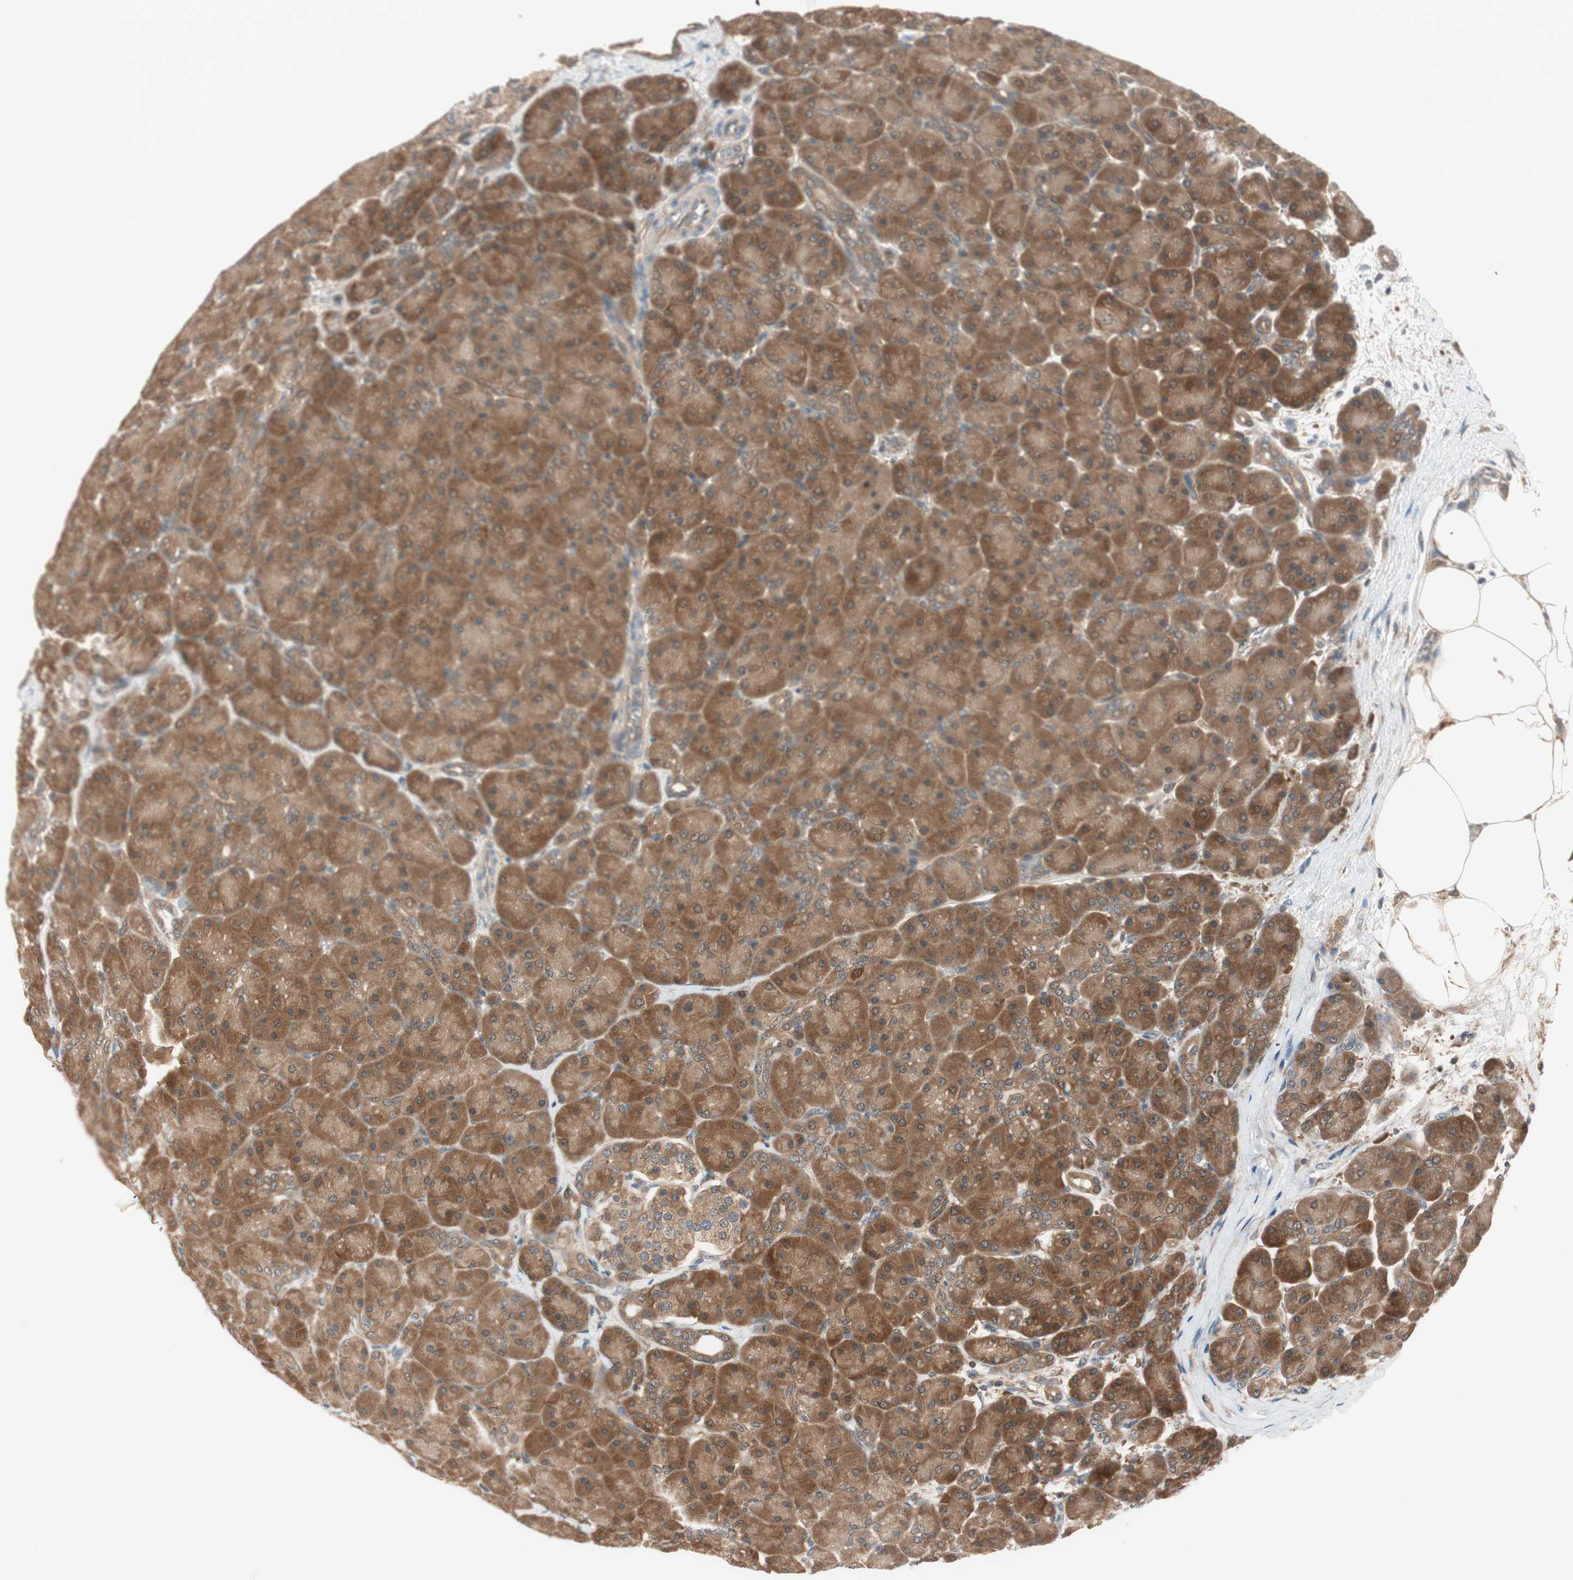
{"staining": {"intensity": "strong", "quantity": ">75%", "location": "cytoplasmic/membranous"}, "tissue": "pancreas", "cell_type": "Exocrine glandular cells", "image_type": "normal", "snomed": [{"axis": "morphology", "description": "Normal tissue, NOS"}, {"axis": "topography", "description": "Pancreas"}], "caption": "Immunohistochemical staining of benign human pancreas shows strong cytoplasmic/membranous protein positivity in approximately >75% of exocrine glandular cells. (brown staining indicates protein expression, while blue staining denotes nuclei).", "gene": "GALT", "patient": {"sex": "male", "age": 66}}